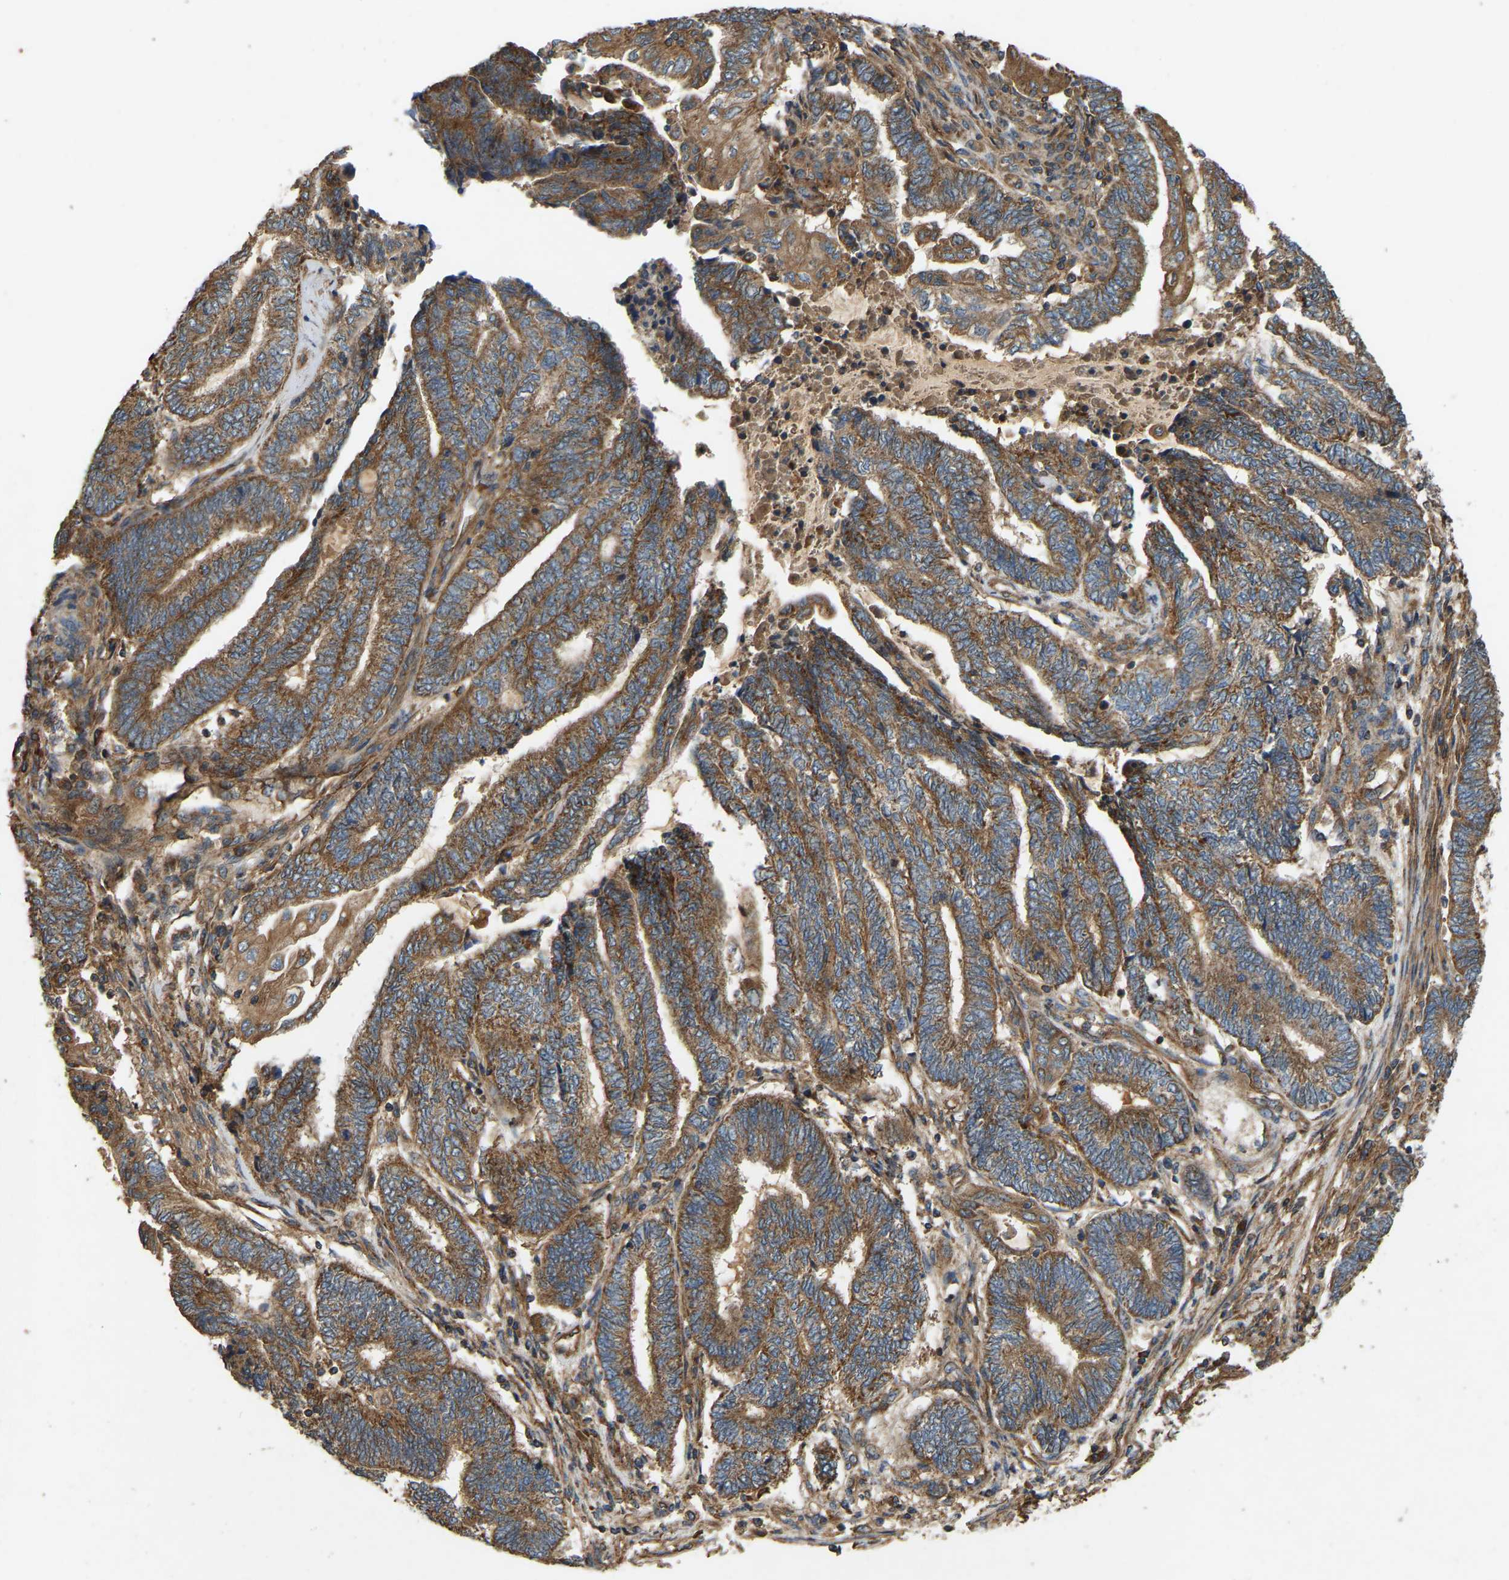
{"staining": {"intensity": "moderate", "quantity": ">75%", "location": "cytoplasmic/membranous"}, "tissue": "endometrial cancer", "cell_type": "Tumor cells", "image_type": "cancer", "snomed": [{"axis": "morphology", "description": "Adenocarcinoma, NOS"}, {"axis": "topography", "description": "Uterus"}, {"axis": "topography", "description": "Endometrium"}], "caption": "Human endometrial cancer stained for a protein (brown) shows moderate cytoplasmic/membranous positive staining in approximately >75% of tumor cells.", "gene": "SAMD9L", "patient": {"sex": "female", "age": 70}}